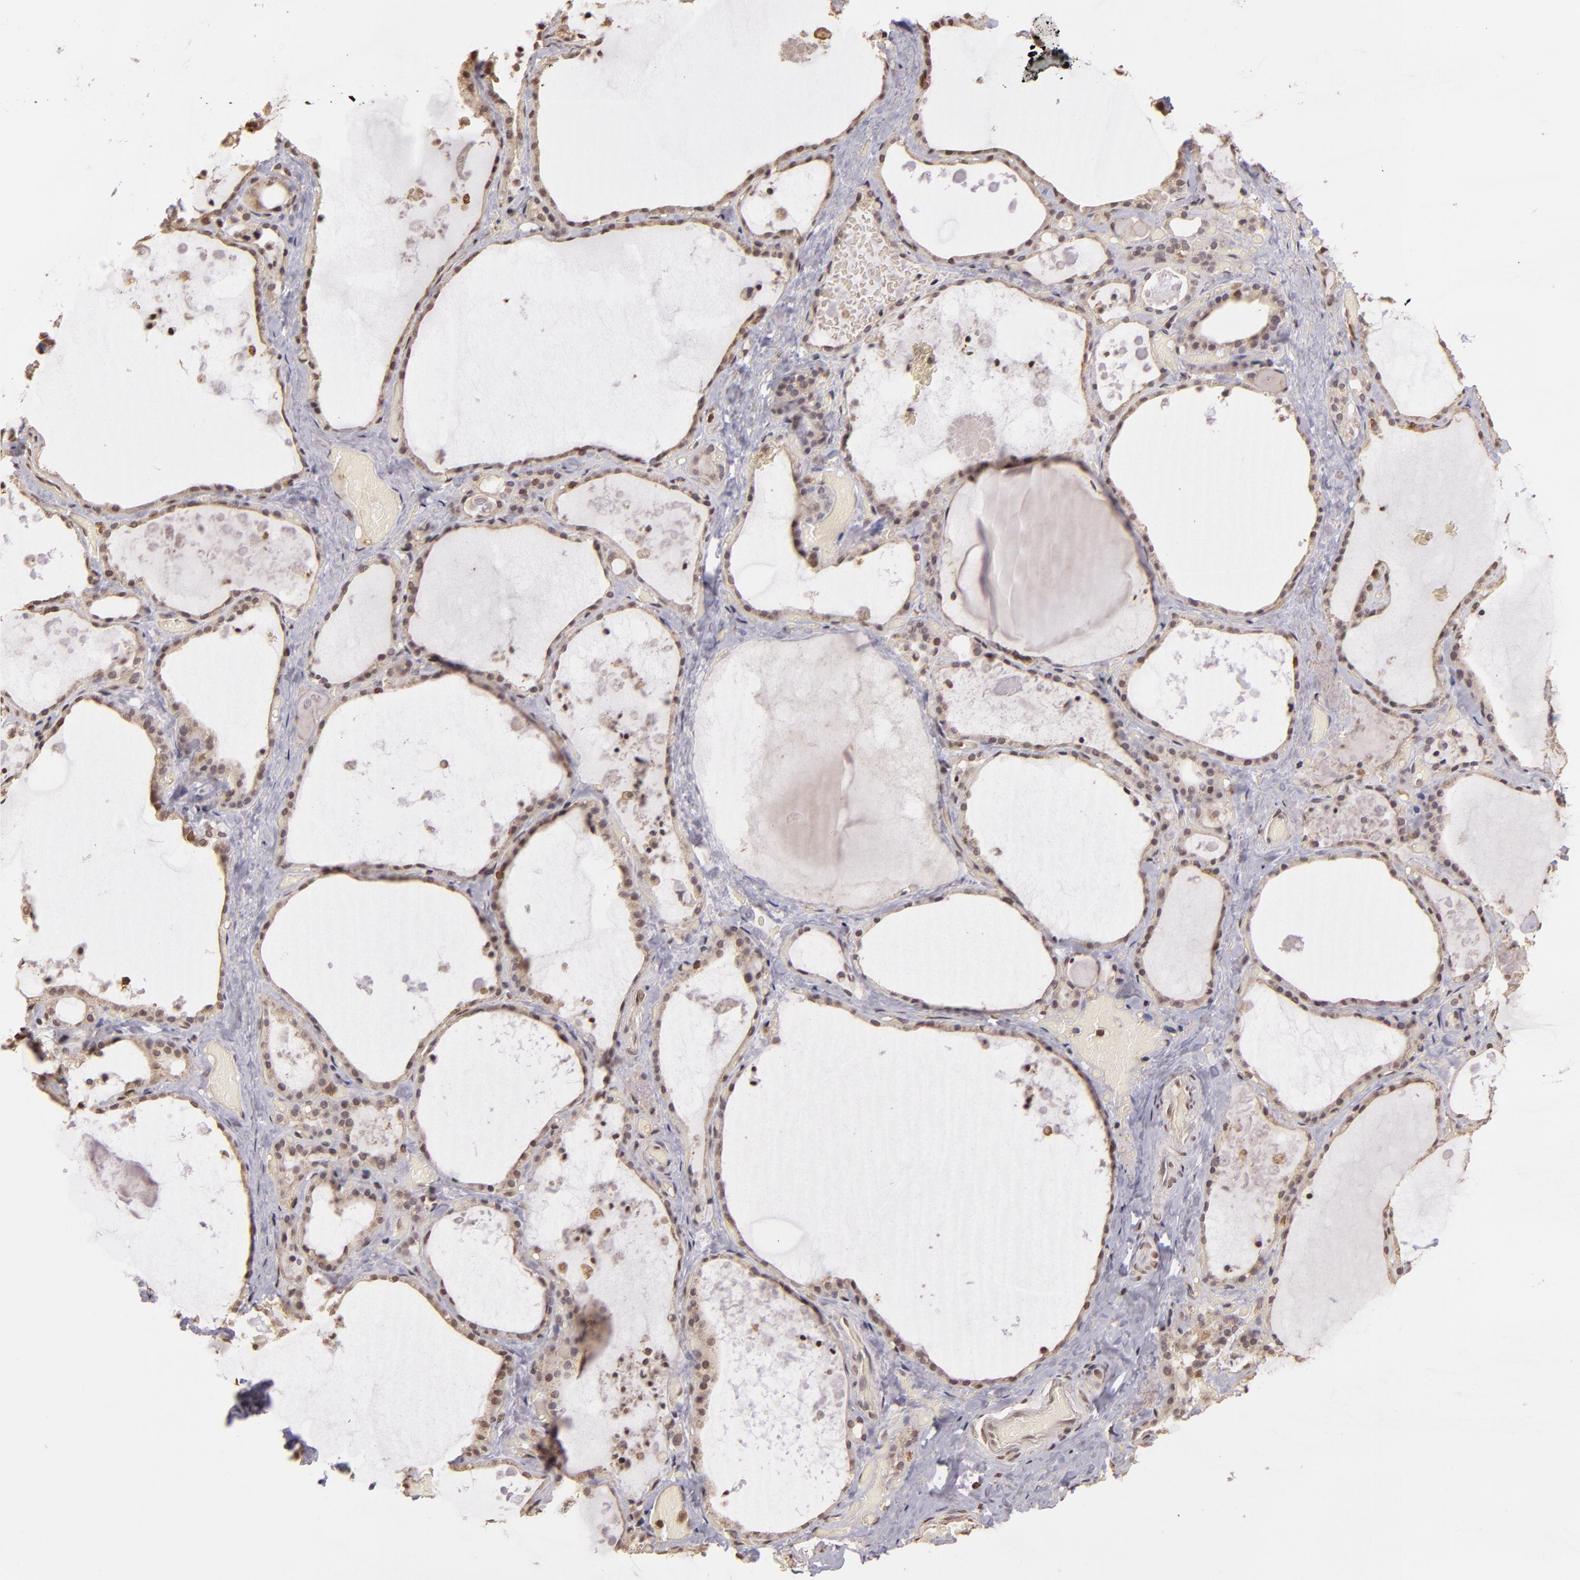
{"staining": {"intensity": "weak", "quantity": "25%-75%", "location": "nuclear"}, "tissue": "thyroid gland", "cell_type": "Glandular cells", "image_type": "normal", "snomed": [{"axis": "morphology", "description": "Normal tissue, NOS"}, {"axis": "topography", "description": "Thyroid gland"}], "caption": "Protein staining of normal thyroid gland demonstrates weak nuclear expression in about 25%-75% of glandular cells. (DAB IHC with brightfield microscopy, high magnification).", "gene": "ARPC2", "patient": {"sex": "male", "age": 61}}